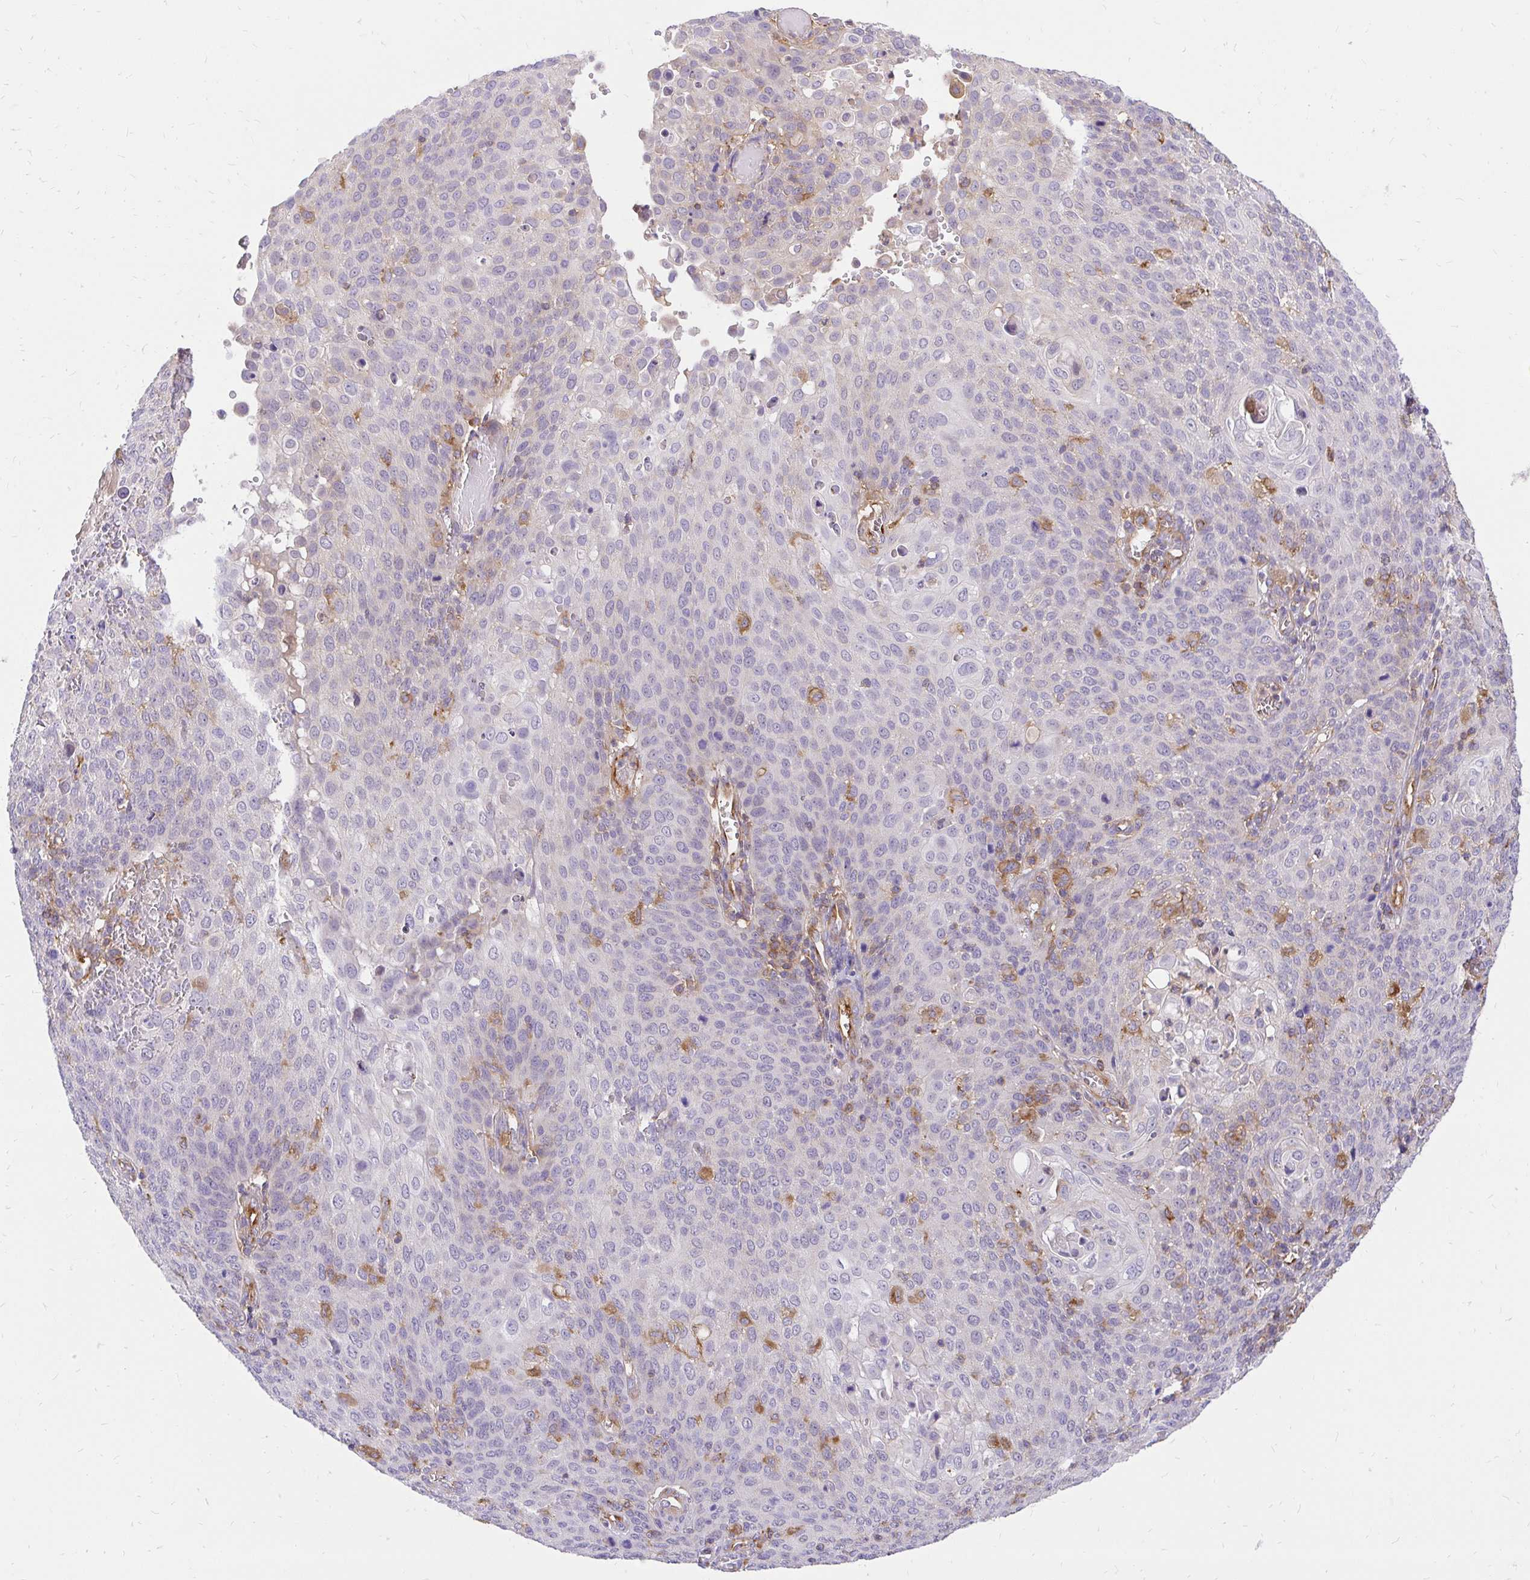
{"staining": {"intensity": "negative", "quantity": "none", "location": "none"}, "tissue": "cervical cancer", "cell_type": "Tumor cells", "image_type": "cancer", "snomed": [{"axis": "morphology", "description": "Squamous cell carcinoma, NOS"}, {"axis": "topography", "description": "Cervix"}], "caption": "Histopathology image shows no significant protein expression in tumor cells of cervical cancer.", "gene": "ABCB10", "patient": {"sex": "female", "age": 65}}